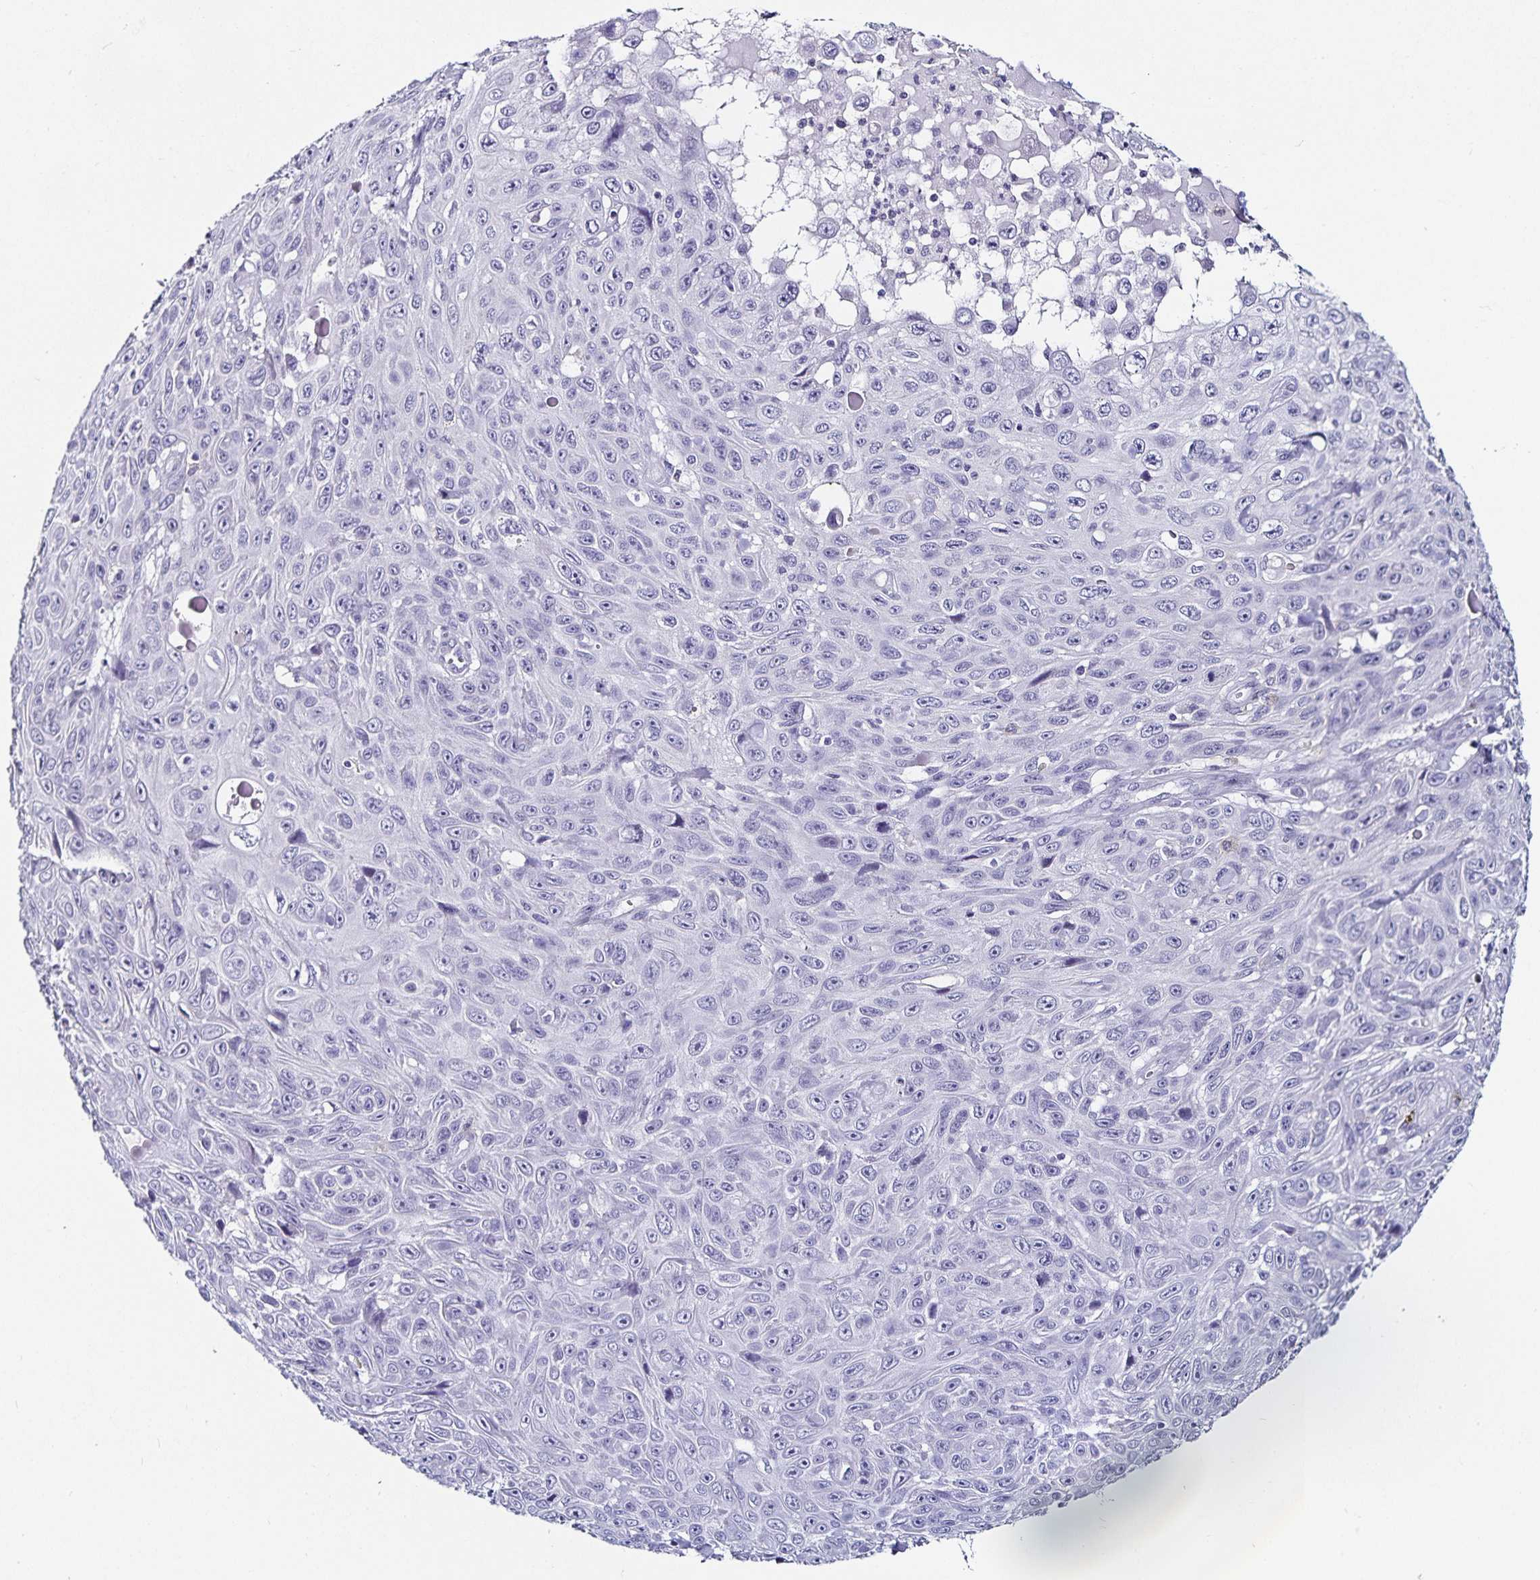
{"staining": {"intensity": "negative", "quantity": "none", "location": "none"}, "tissue": "skin cancer", "cell_type": "Tumor cells", "image_type": "cancer", "snomed": [{"axis": "morphology", "description": "Squamous cell carcinoma, NOS"}, {"axis": "topography", "description": "Skin"}], "caption": "The photomicrograph exhibits no staining of tumor cells in skin squamous cell carcinoma.", "gene": "TSPAN7", "patient": {"sex": "male", "age": 82}}